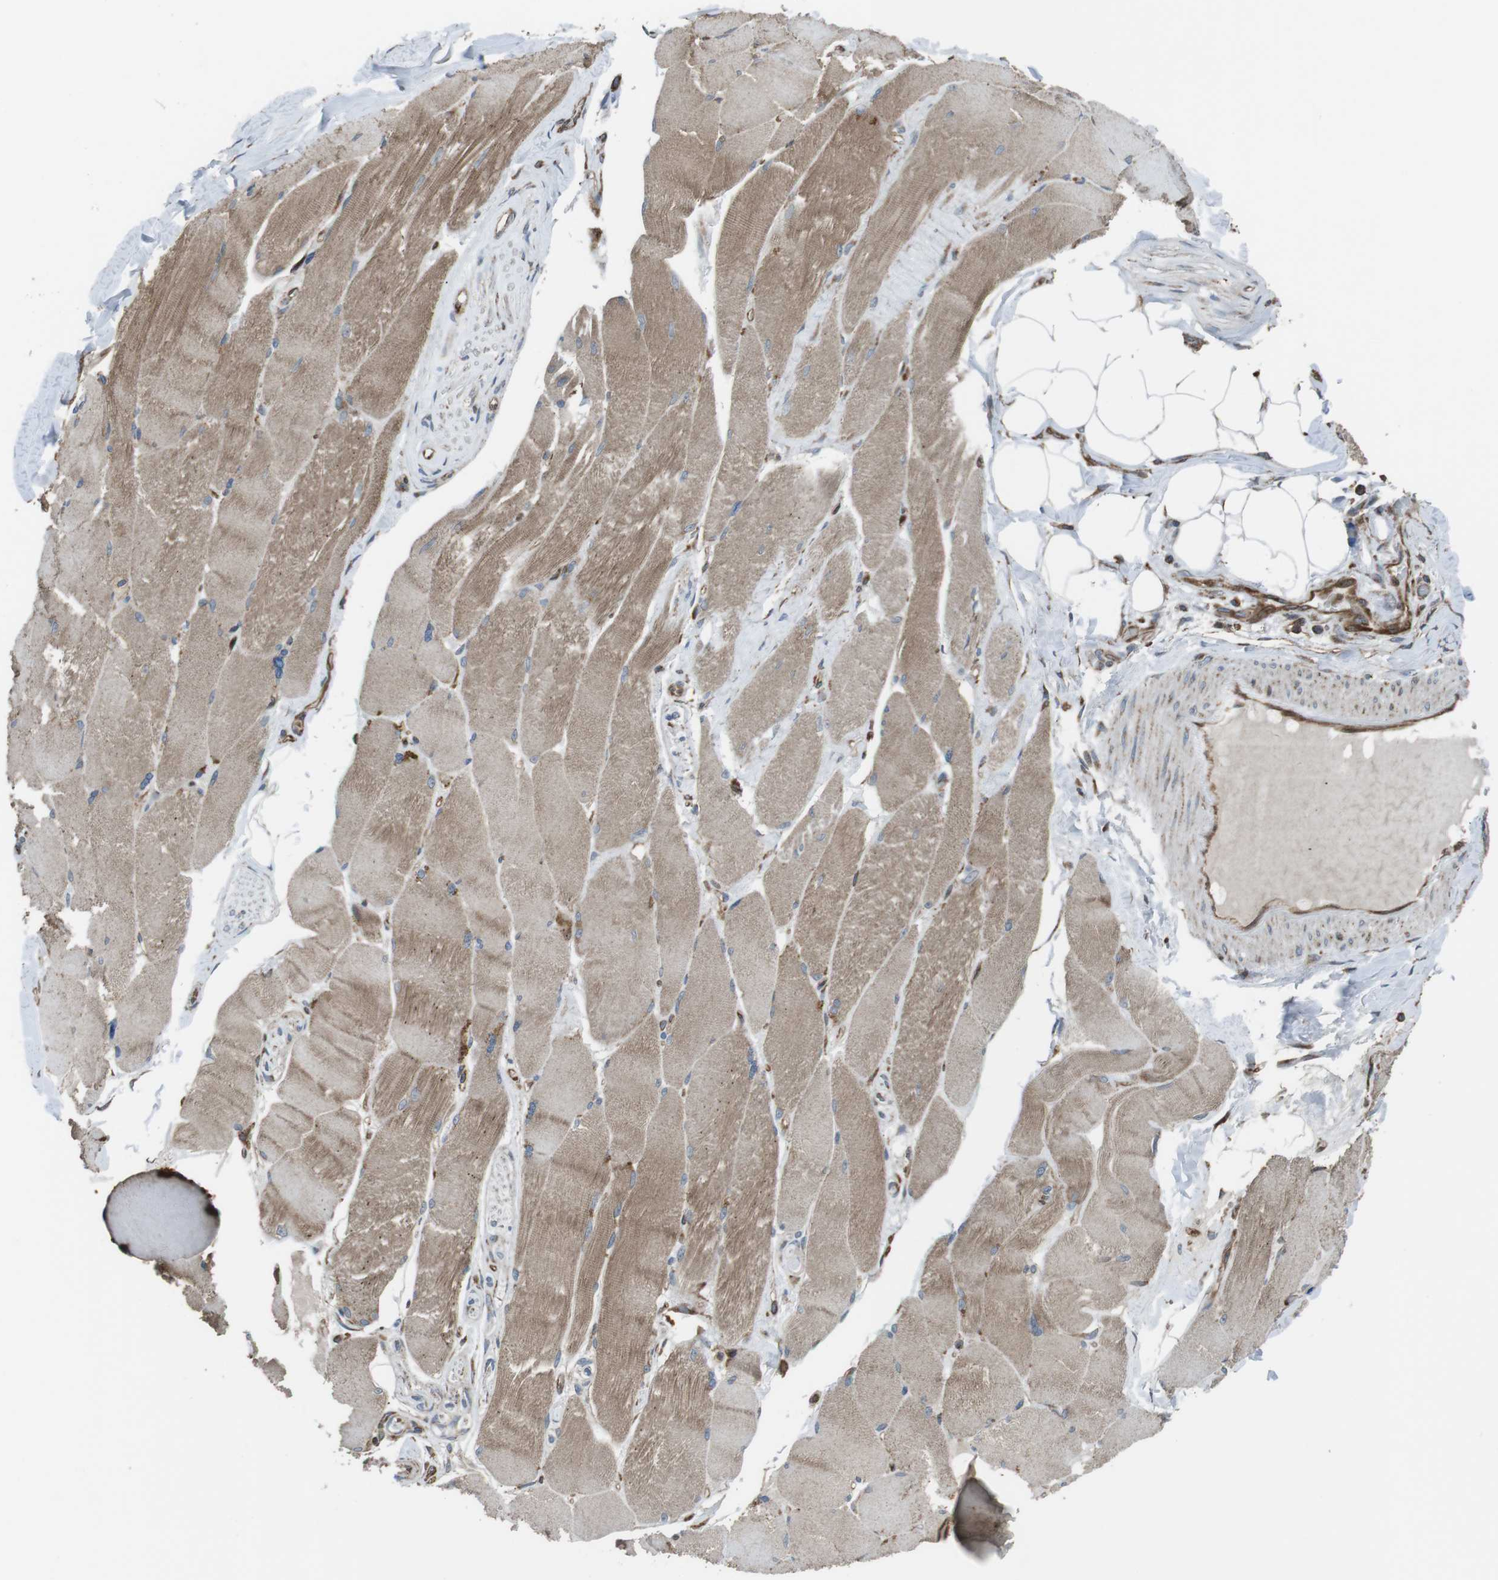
{"staining": {"intensity": "moderate", "quantity": ">75%", "location": "cytoplasmic/membranous"}, "tissue": "skeletal muscle", "cell_type": "Myocytes", "image_type": "normal", "snomed": [{"axis": "morphology", "description": "Normal tissue, NOS"}, {"axis": "topography", "description": "Skin"}, {"axis": "topography", "description": "Skeletal muscle"}], "caption": "An immunohistochemistry micrograph of normal tissue is shown. Protein staining in brown labels moderate cytoplasmic/membranous positivity in skeletal muscle within myocytes.", "gene": "GIMAP8", "patient": {"sex": "male", "age": 83}}